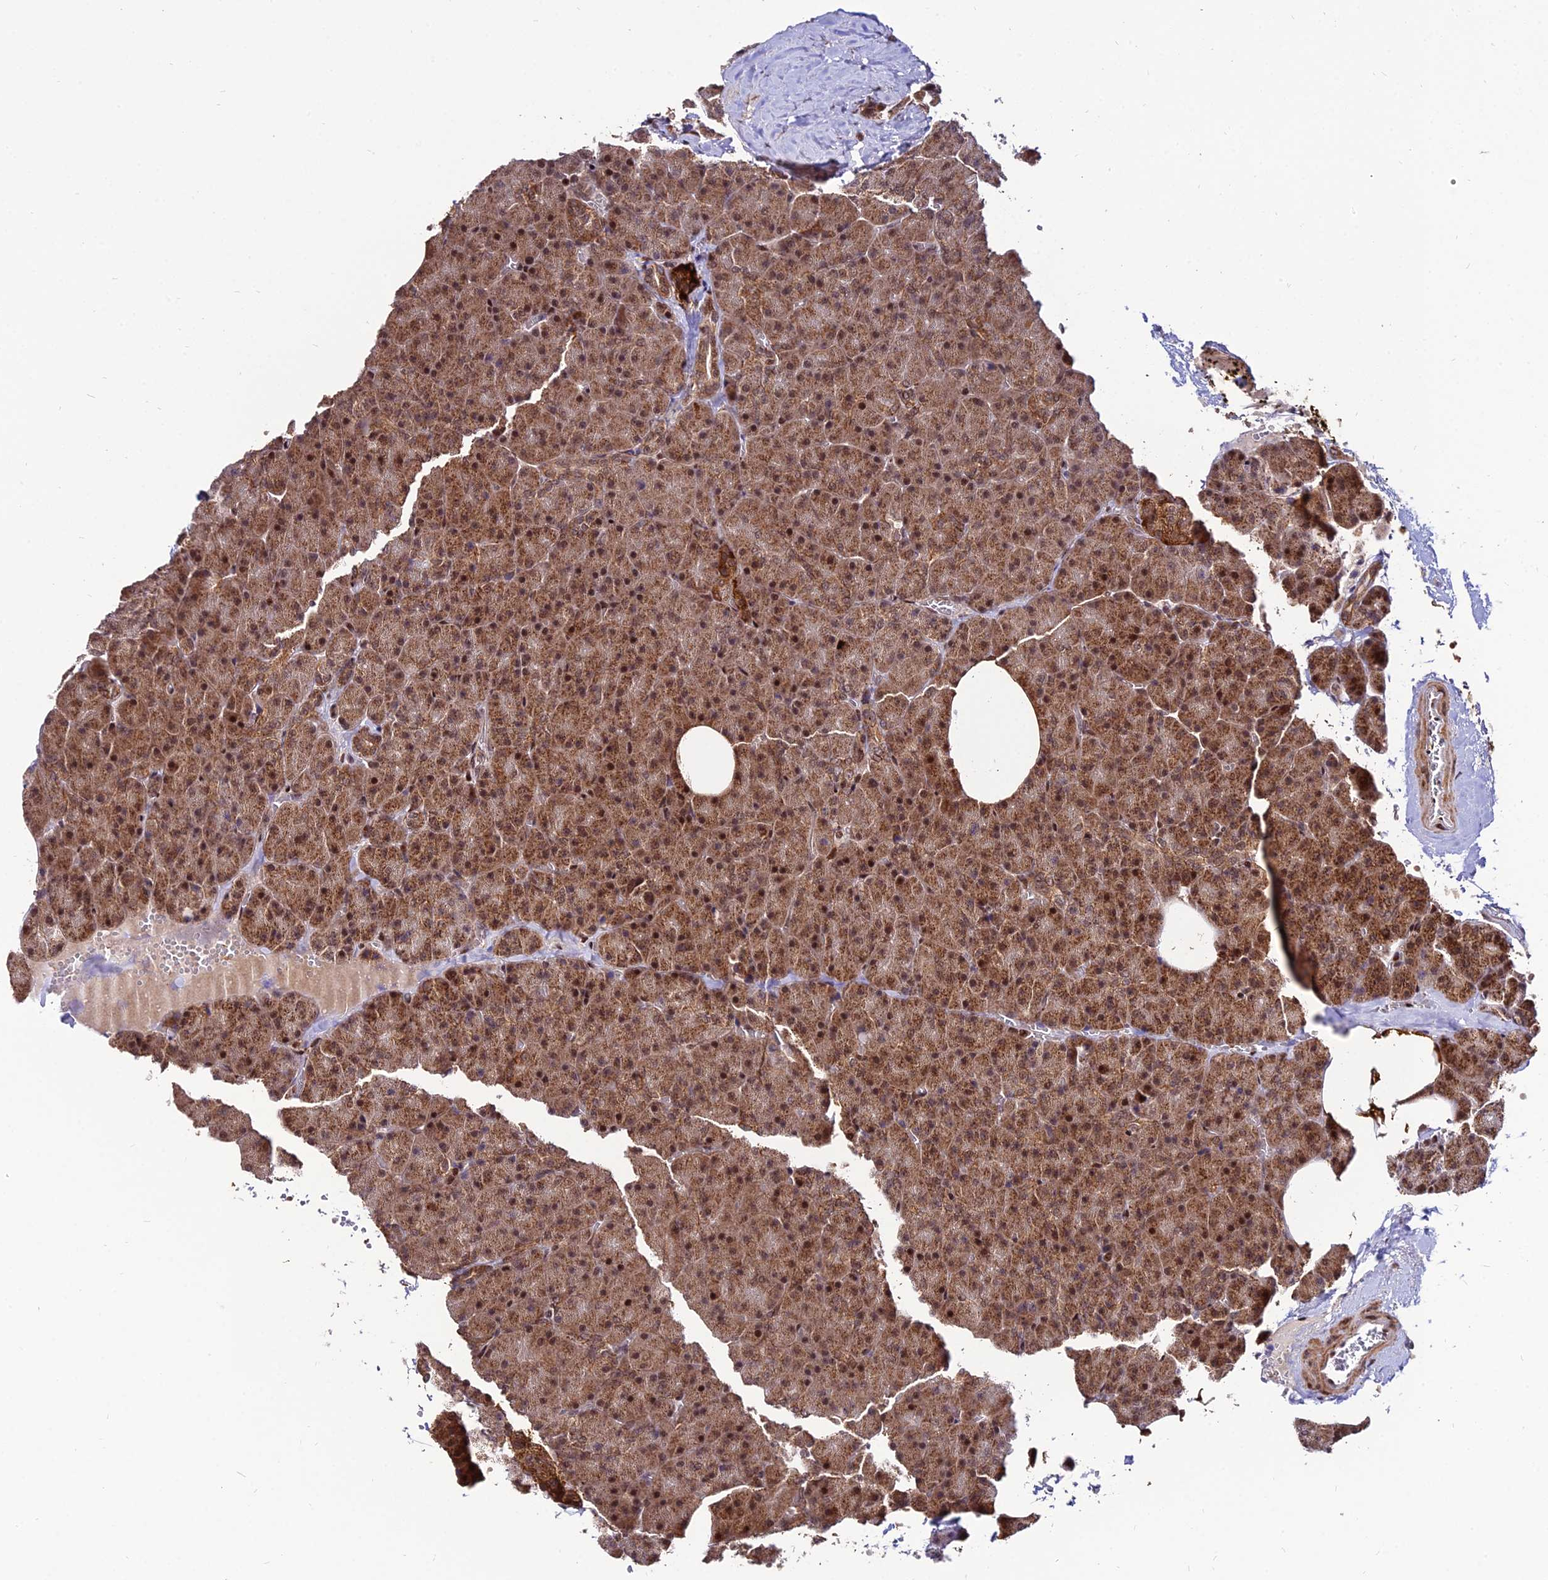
{"staining": {"intensity": "moderate", "quantity": ">75%", "location": "cytoplasmic/membranous,nuclear"}, "tissue": "pancreas", "cell_type": "Exocrine glandular cells", "image_type": "normal", "snomed": [{"axis": "morphology", "description": "Normal tissue, NOS"}, {"axis": "morphology", "description": "Carcinoid, malignant, NOS"}, {"axis": "topography", "description": "Pancreas"}], "caption": "The immunohistochemical stain shows moderate cytoplasmic/membranous,nuclear positivity in exocrine glandular cells of normal pancreas.", "gene": "CIB3", "patient": {"sex": "female", "age": 35}}